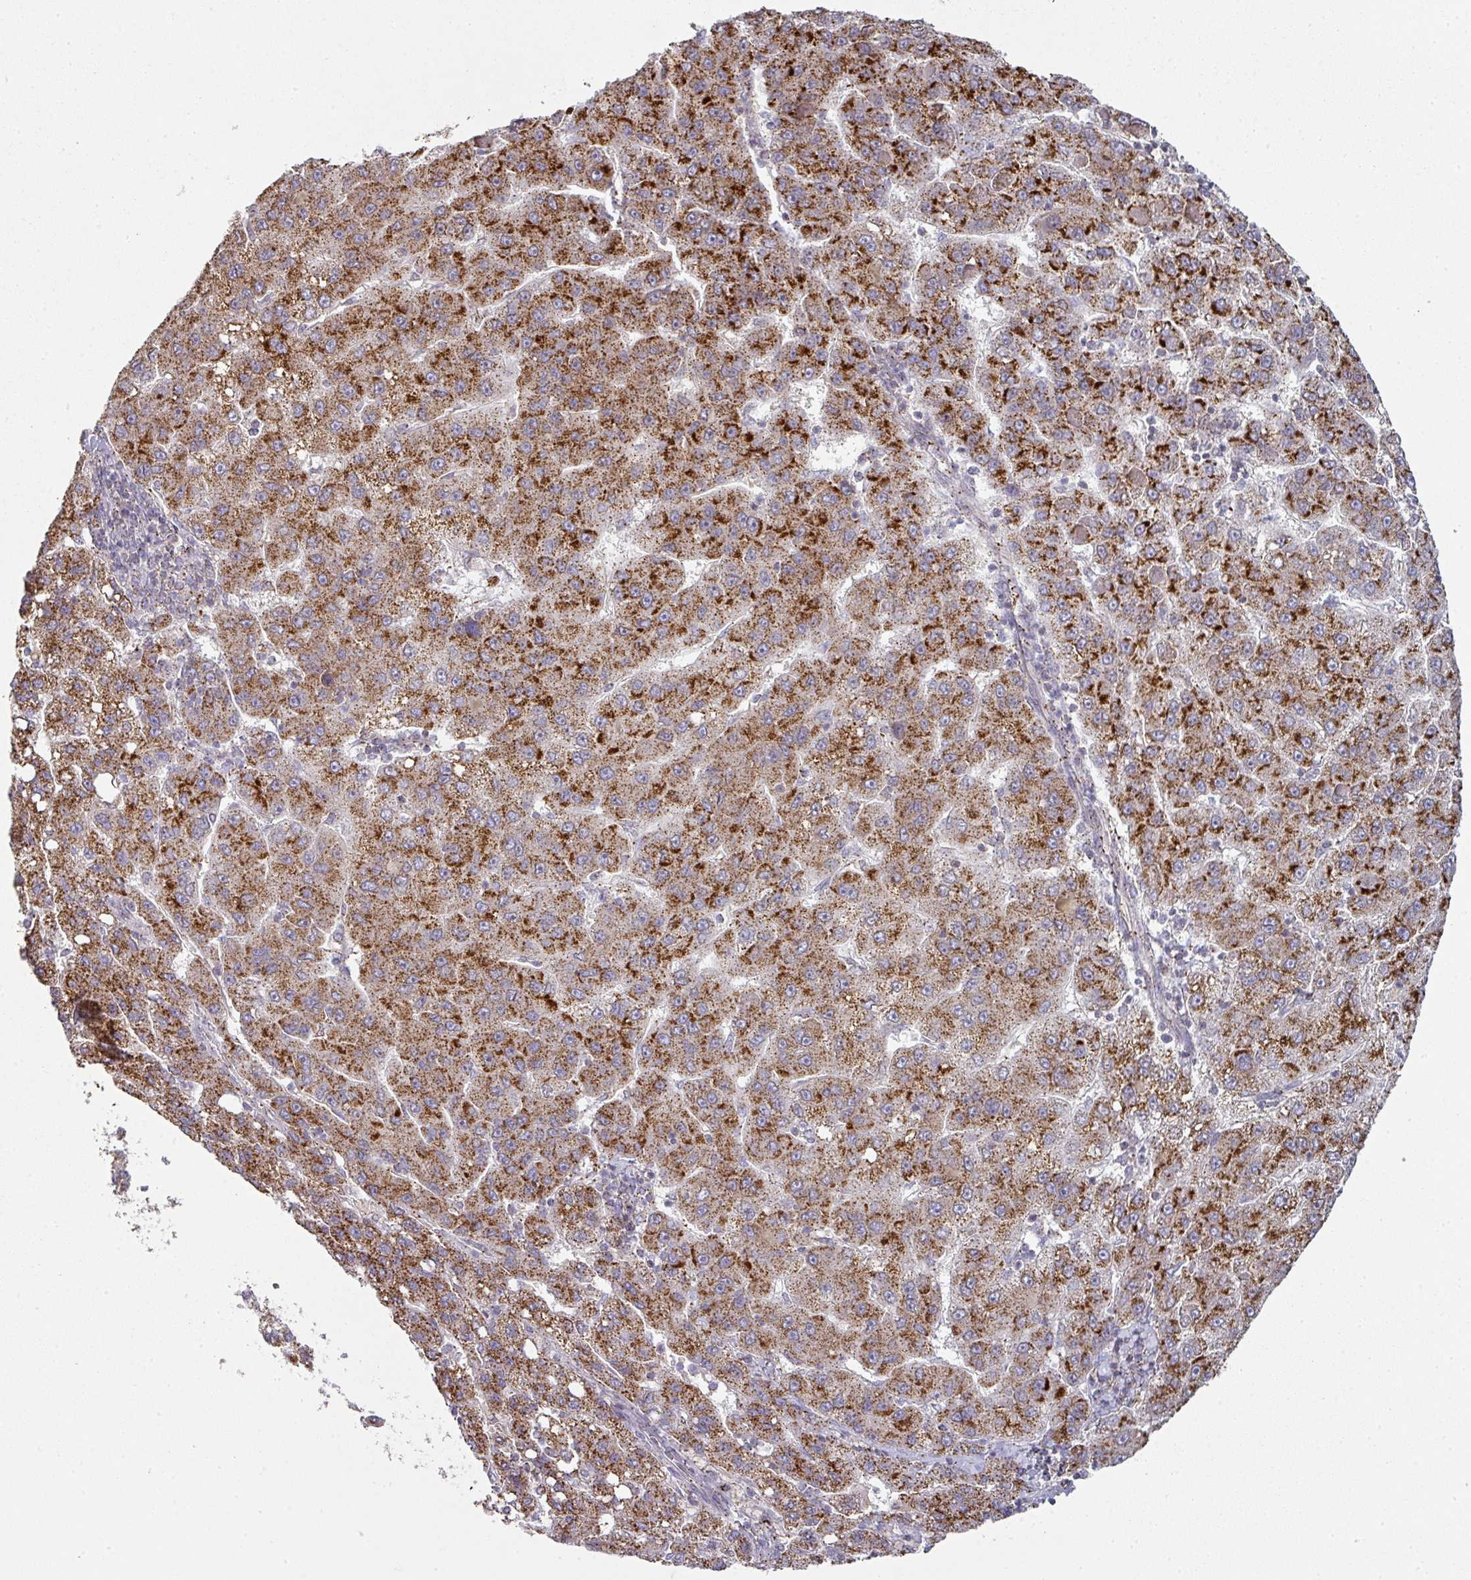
{"staining": {"intensity": "strong", "quantity": ">75%", "location": "cytoplasmic/membranous"}, "tissue": "liver cancer", "cell_type": "Tumor cells", "image_type": "cancer", "snomed": [{"axis": "morphology", "description": "Carcinoma, Hepatocellular, NOS"}, {"axis": "topography", "description": "Liver"}], "caption": "This is a histology image of immunohistochemistry staining of liver hepatocellular carcinoma, which shows strong positivity in the cytoplasmic/membranous of tumor cells.", "gene": "CCDC85B", "patient": {"sex": "female", "age": 82}}